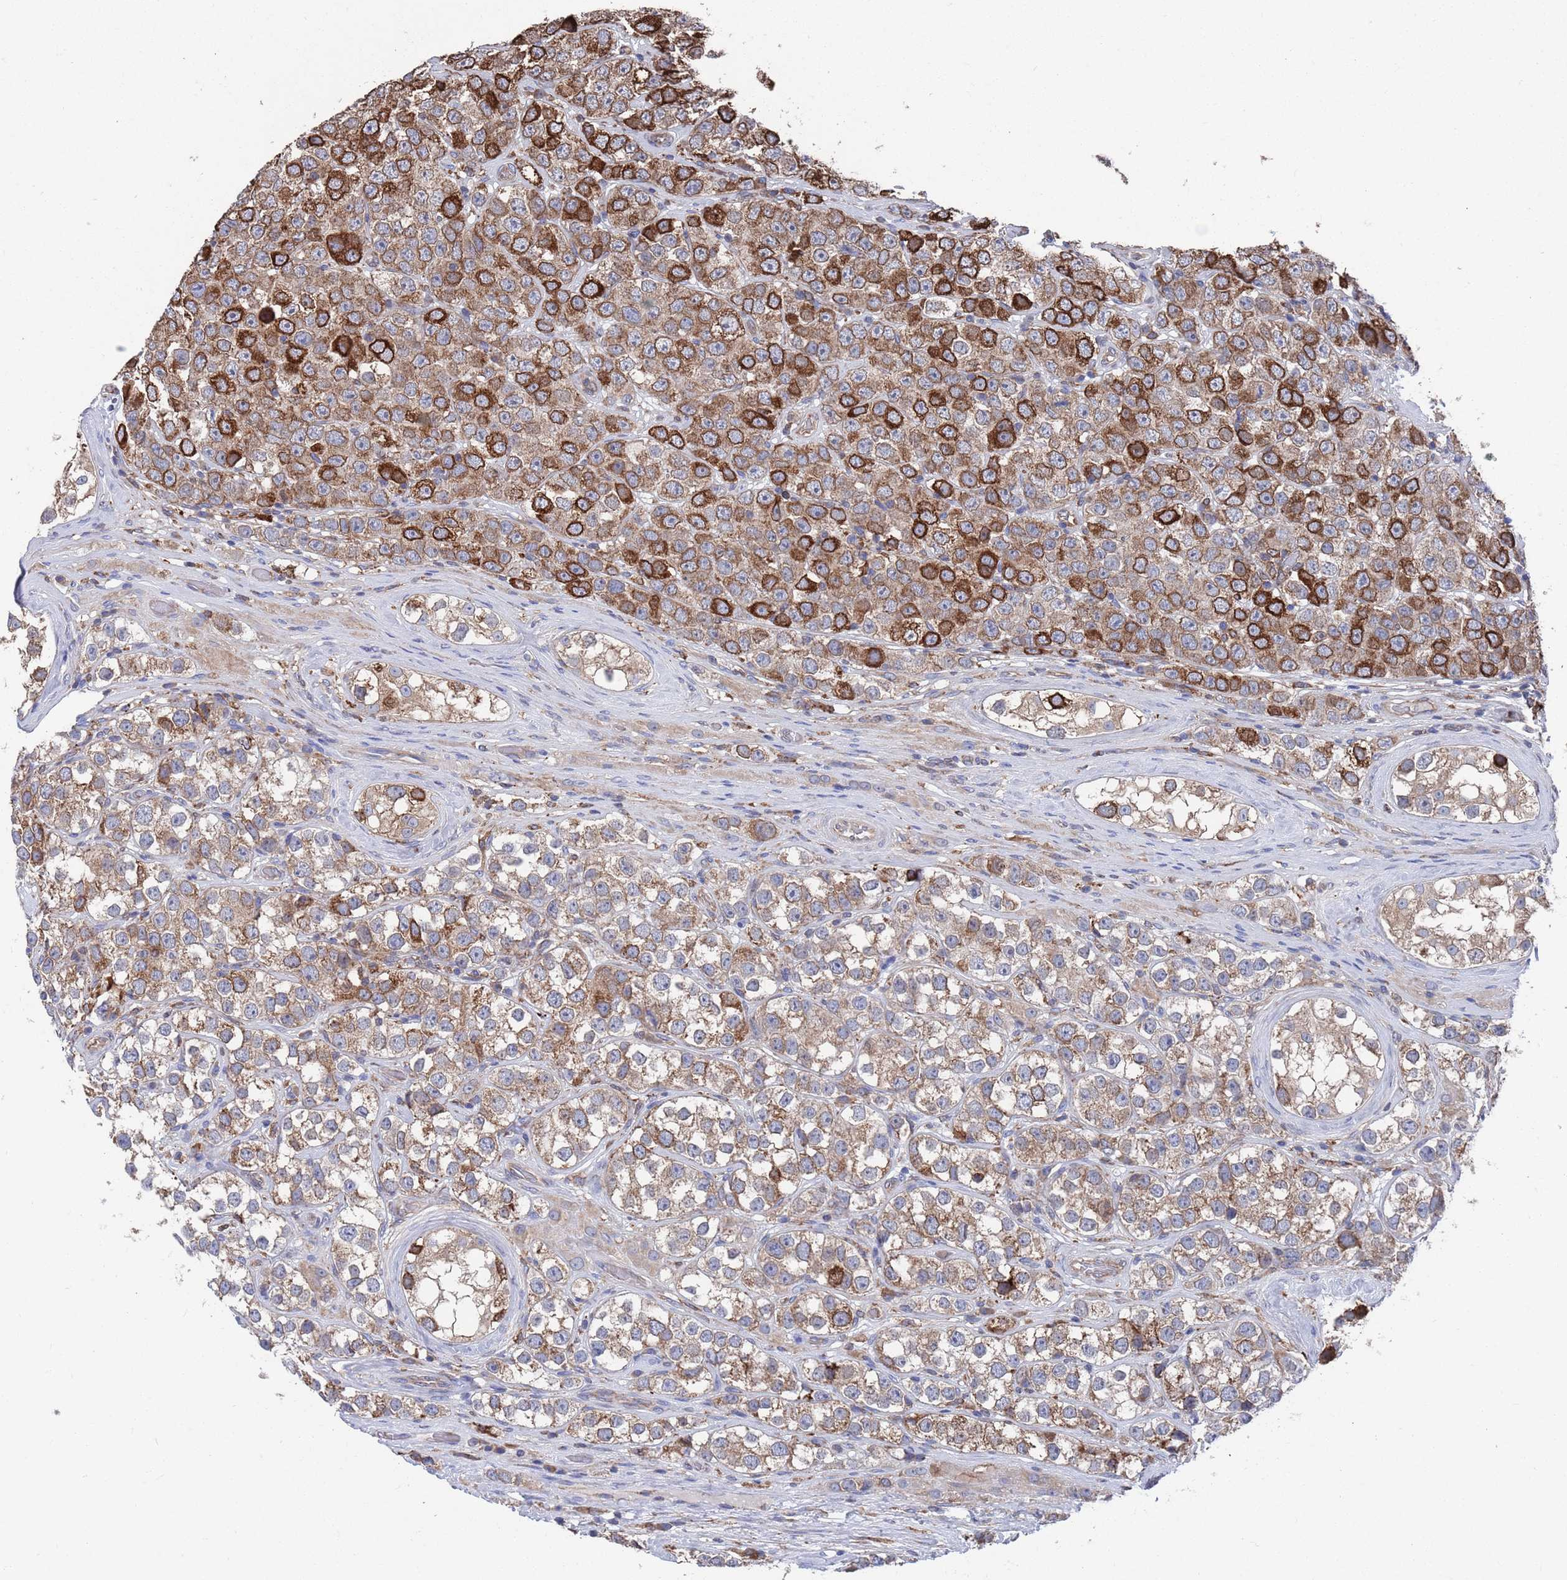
{"staining": {"intensity": "strong", "quantity": "25%-75%", "location": "cytoplasmic/membranous"}, "tissue": "testis cancer", "cell_type": "Tumor cells", "image_type": "cancer", "snomed": [{"axis": "morphology", "description": "Seminoma, NOS"}, {"axis": "topography", "description": "Testis"}], "caption": "The photomicrograph demonstrates a brown stain indicating the presence of a protein in the cytoplasmic/membranous of tumor cells in testis seminoma.", "gene": "GID8", "patient": {"sex": "male", "age": 28}}